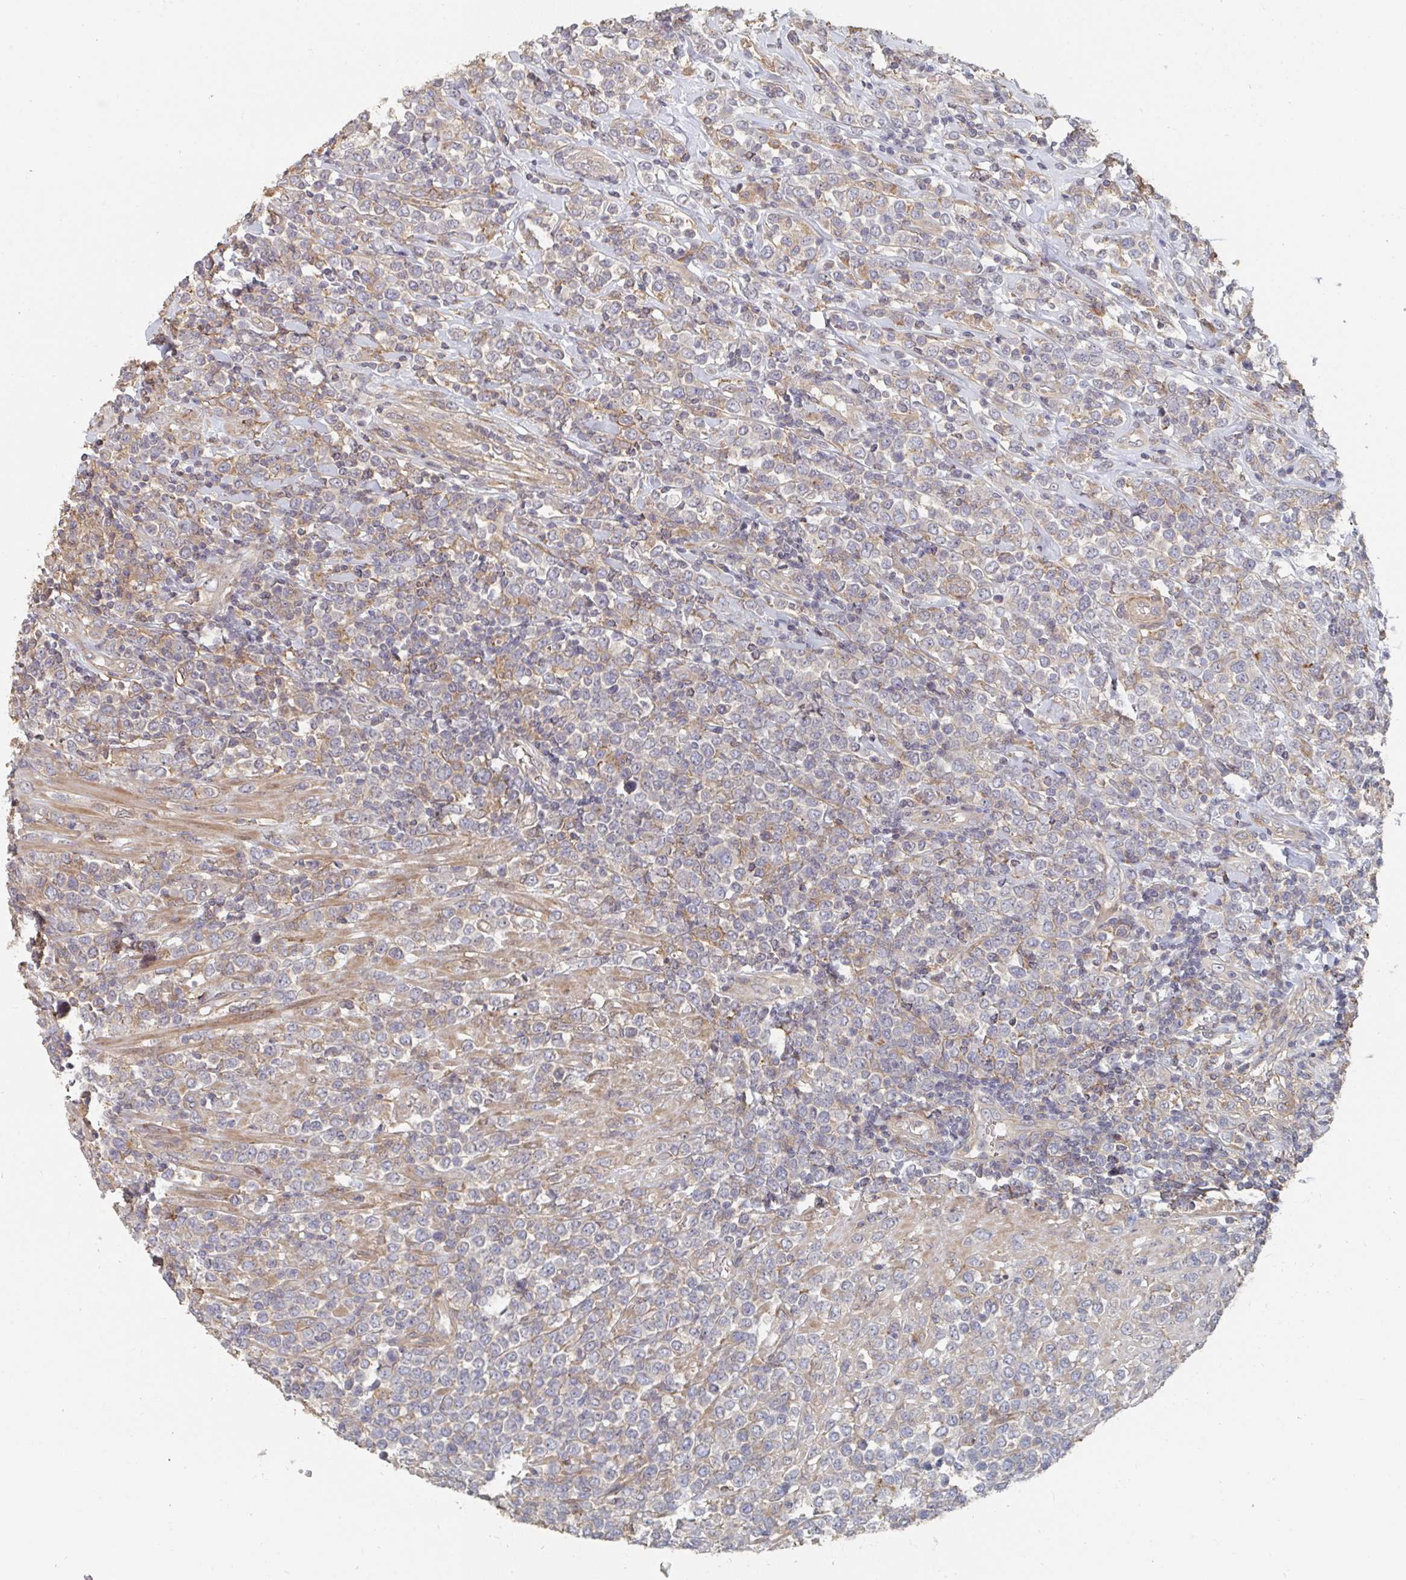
{"staining": {"intensity": "negative", "quantity": "none", "location": "none"}, "tissue": "lymphoma", "cell_type": "Tumor cells", "image_type": "cancer", "snomed": [{"axis": "morphology", "description": "Malignant lymphoma, non-Hodgkin's type, High grade"}, {"axis": "topography", "description": "Soft tissue"}], "caption": "Immunohistochemistry (IHC) micrograph of human lymphoma stained for a protein (brown), which exhibits no positivity in tumor cells.", "gene": "PTEN", "patient": {"sex": "female", "age": 56}}